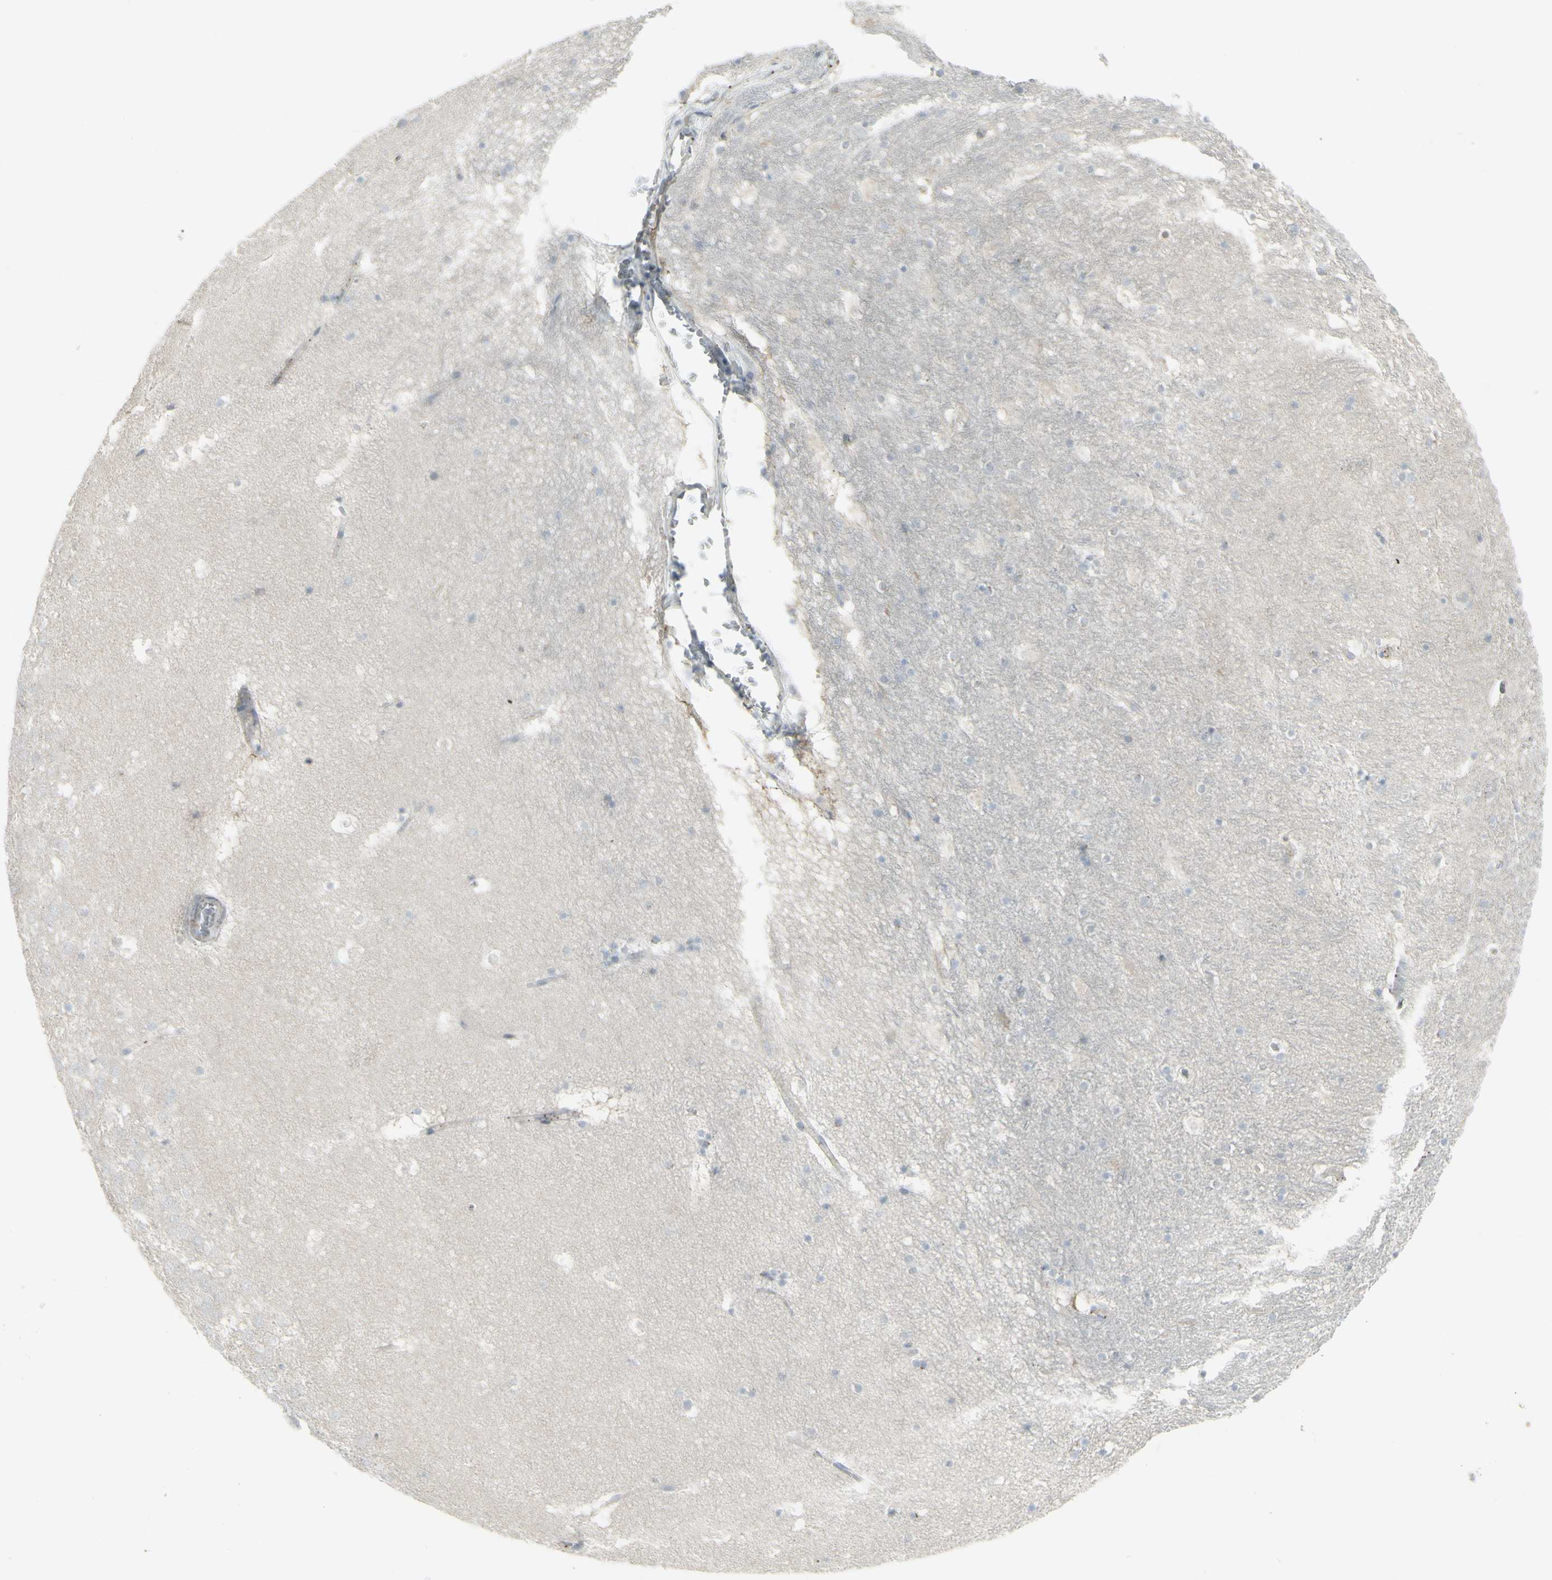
{"staining": {"intensity": "moderate", "quantity": "<25%", "location": "cytoplasmic/membranous"}, "tissue": "hippocampus", "cell_type": "Glial cells", "image_type": "normal", "snomed": [{"axis": "morphology", "description": "Normal tissue, NOS"}, {"axis": "topography", "description": "Hippocampus"}], "caption": "Protein staining displays moderate cytoplasmic/membranous staining in approximately <25% of glial cells in normal hippocampus.", "gene": "GALNT6", "patient": {"sex": "male", "age": 45}}